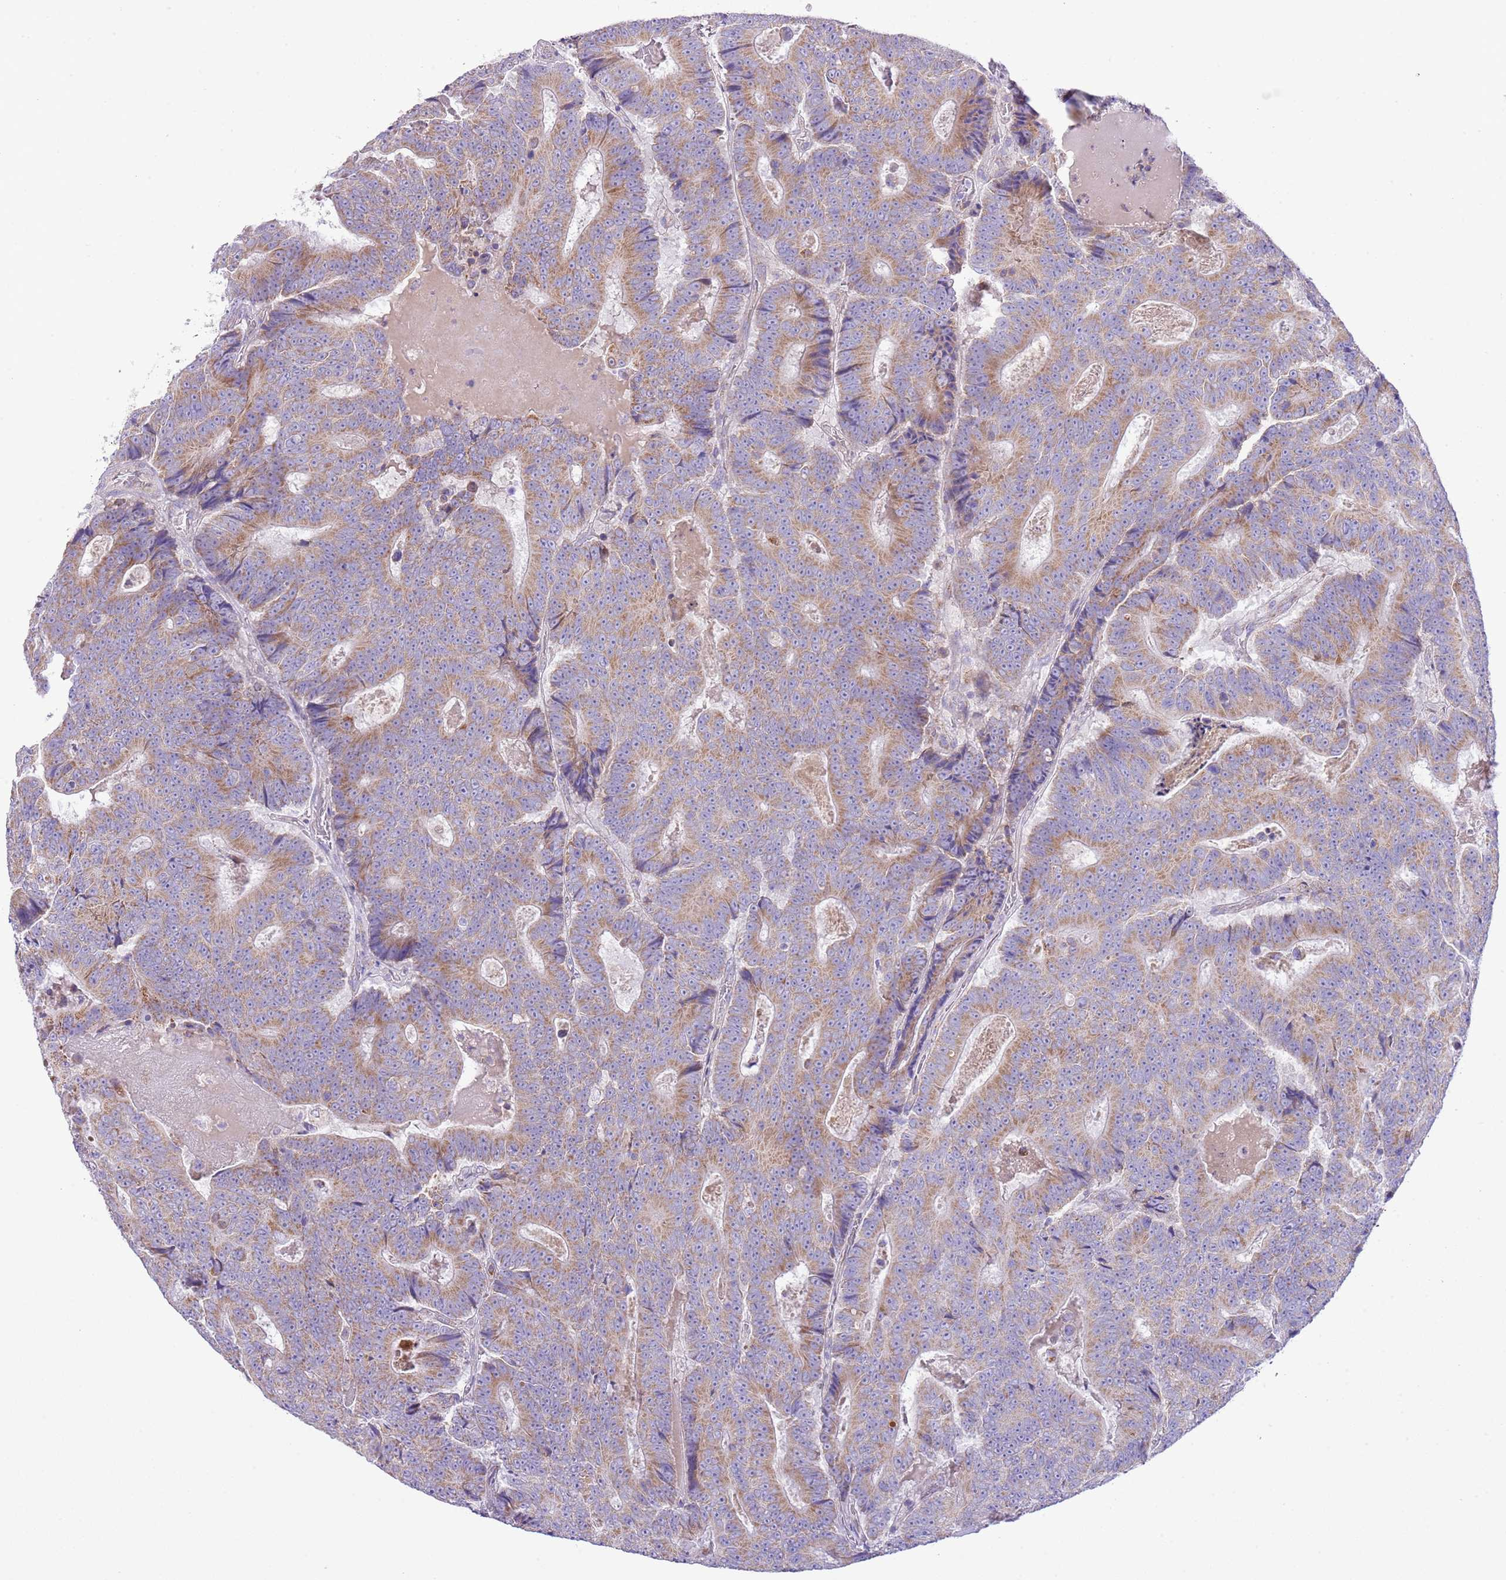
{"staining": {"intensity": "moderate", "quantity": ">75%", "location": "cytoplasmic/membranous"}, "tissue": "colorectal cancer", "cell_type": "Tumor cells", "image_type": "cancer", "snomed": [{"axis": "morphology", "description": "Adenocarcinoma, NOS"}, {"axis": "topography", "description": "Colon"}], "caption": "A micrograph showing moderate cytoplasmic/membranous staining in about >75% of tumor cells in colorectal cancer, as visualized by brown immunohistochemical staining.", "gene": "OAZ2", "patient": {"sex": "male", "age": 83}}